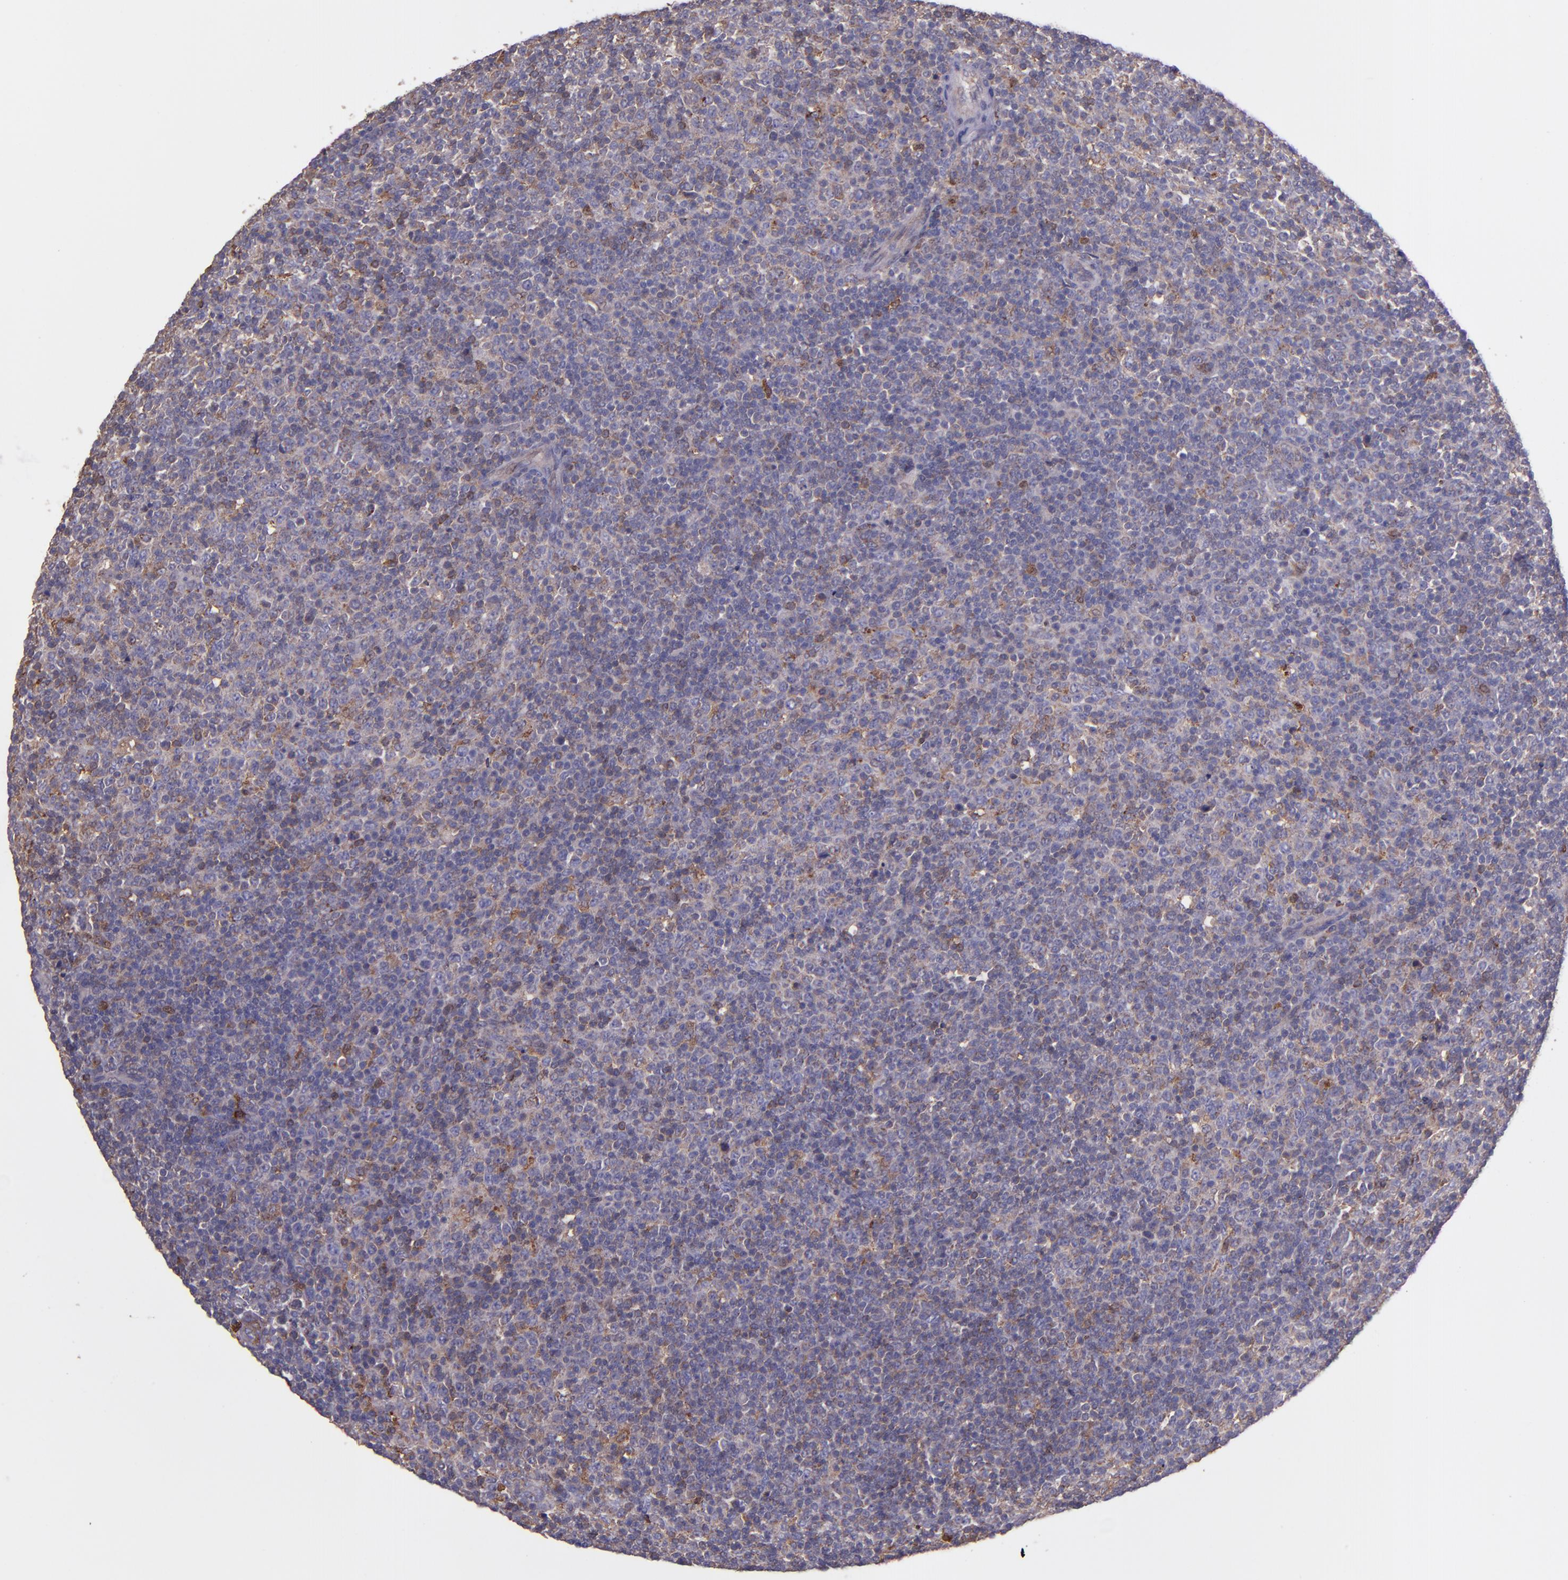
{"staining": {"intensity": "weak", "quantity": "25%-75%", "location": "cytoplasmic/membranous"}, "tissue": "lymphoma", "cell_type": "Tumor cells", "image_type": "cancer", "snomed": [{"axis": "morphology", "description": "Malignant lymphoma, non-Hodgkin's type, Low grade"}, {"axis": "topography", "description": "Lymph node"}], "caption": "The image reveals immunohistochemical staining of lymphoma. There is weak cytoplasmic/membranous staining is appreciated in approximately 25%-75% of tumor cells.", "gene": "WASHC1", "patient": {"sex": "male", "age": 70}}